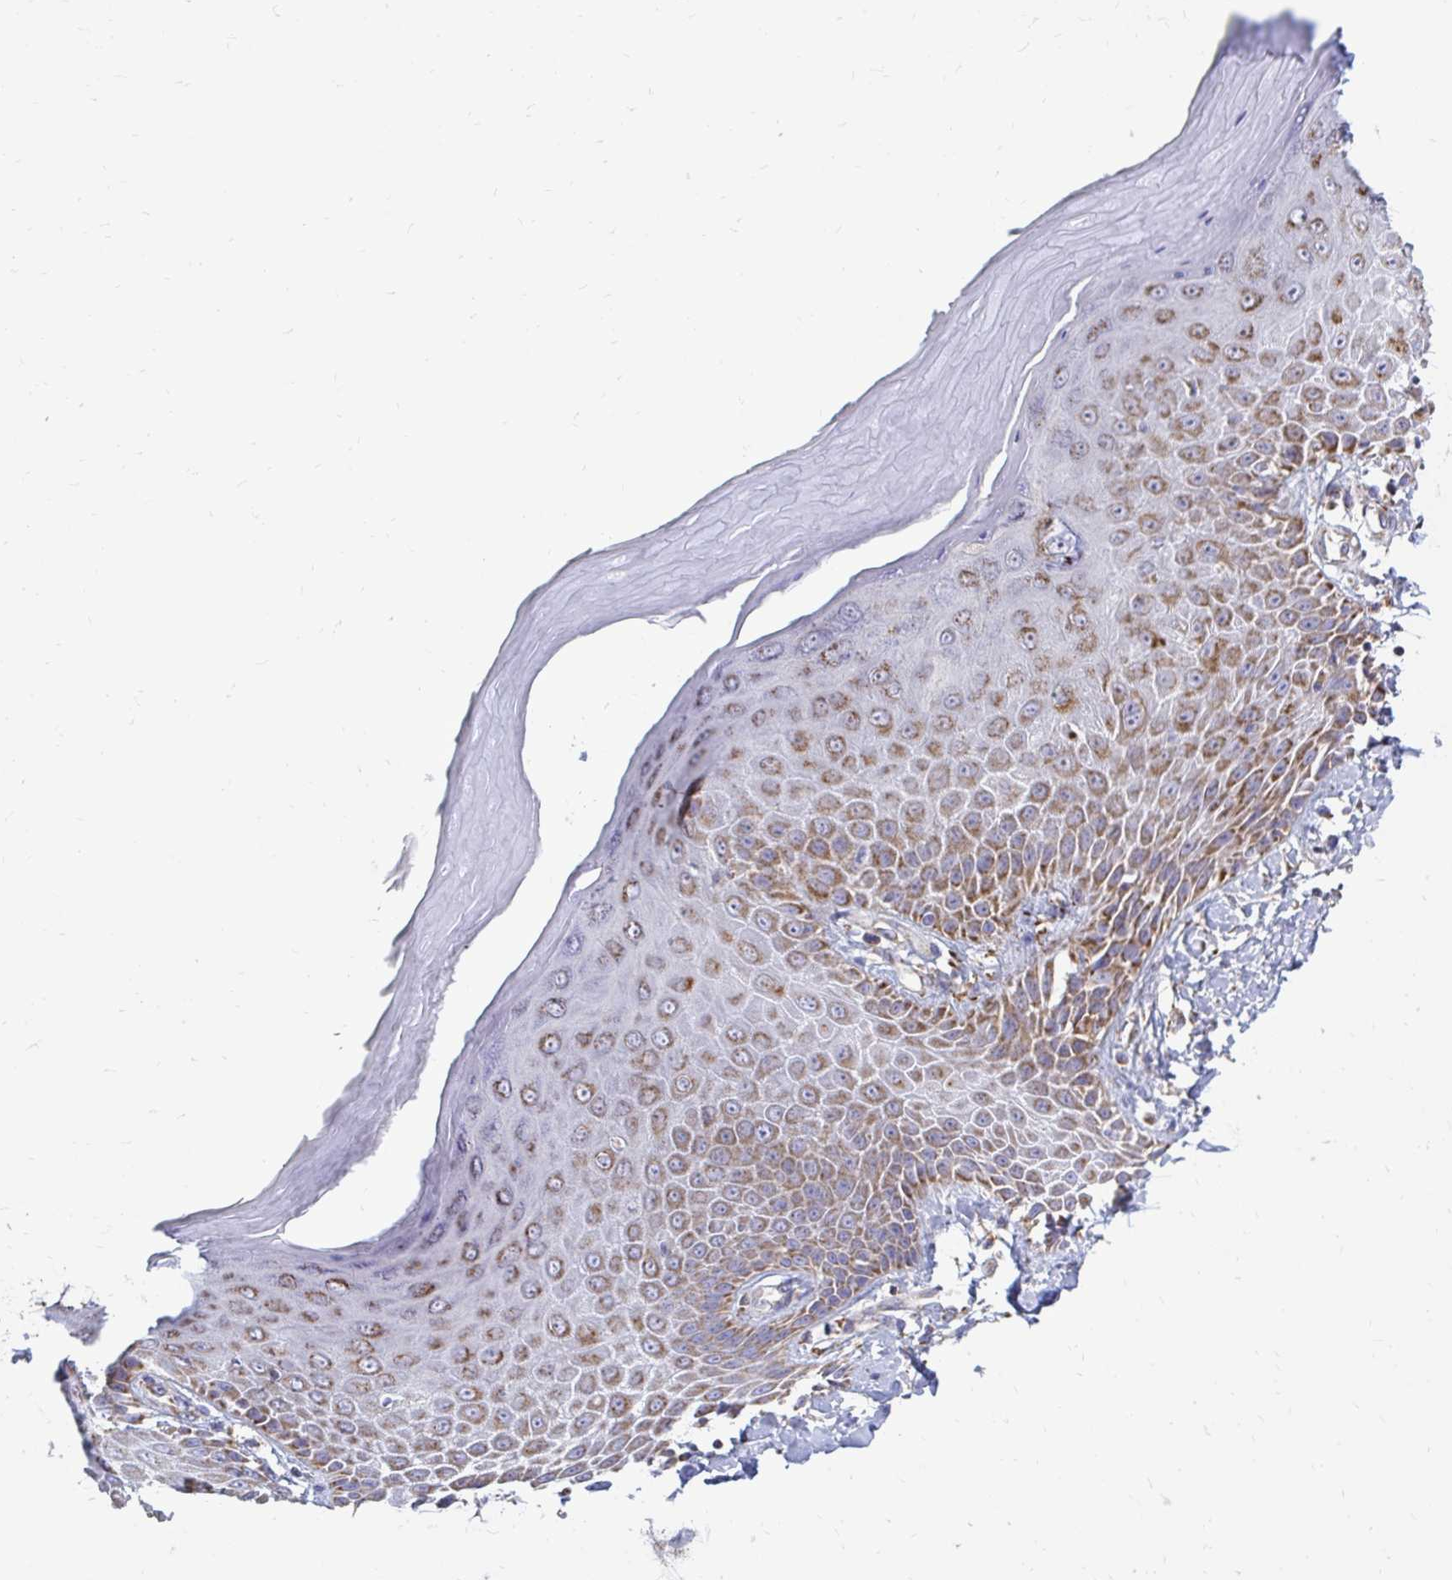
{"staining": {"intensity": "strong", "quantity": "25%-75%", "location": "cytoplasmic/membranous"}, "tissue": "skin", "cell_type": "Epidermal cells", "image_type": "normal", "snomed": [{"axis": "morphology", "description": "Normal tissue, NOS"}, {"axis": "topography", "description": "Anal"}, {"axis": "topography", "description": "Peripheral nerve tissue"}], "caption": "Skin stained with IHC displays strong cytoplasmic/membranous expression in approximately 25%-75% of epidermal cells. The protein is stained brown, and the nuclei are stained in blue (DAB (3,3'-diaminobenzidine) IHC with brightfield microscopy, high magnification).", "gene": "OR10R2", "patient": {"sex": "male", "age": 78}}